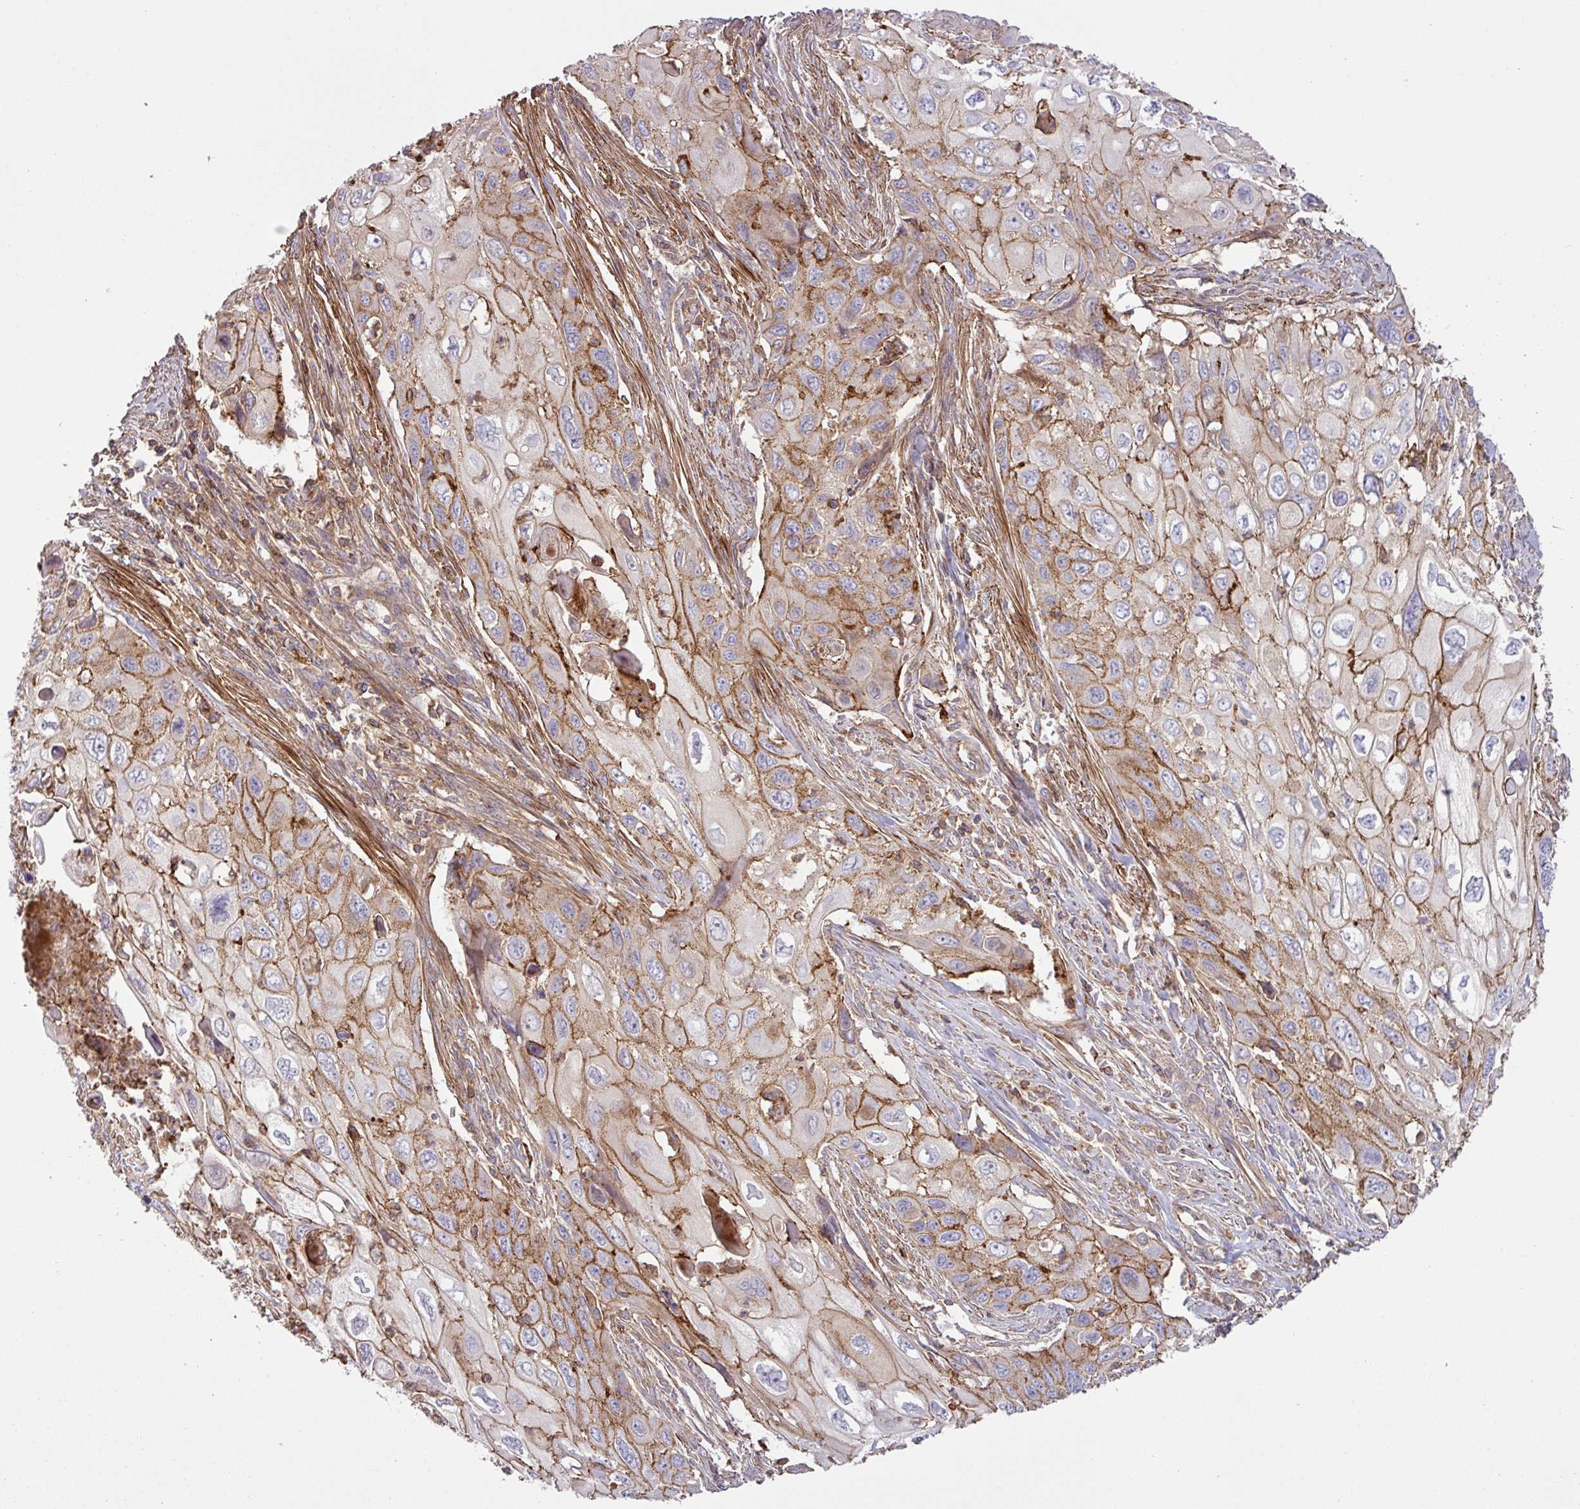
{"staining": {"intensity": "moderate", "quantity": "25%-75%", "location": "cytoplasmic/membranous"}, "tissue": "cervical cancer", "cell_type": "Tumor cells", "image_type": "cancer", "snomed": [{"axis": "morphology", "description": "Squamous cell carcinoma, NOS"}, {"axis": "topography", "description": "Cervix"}], "caption": "Immunohistochemistry photomicrograph of neoplastic tissue: human squamous cell carcinoma (cervical) stained using immunohistochemistry shows medium levels of moderate protein expression localized specifically in the cytoplasmic/membranous of tumor cells, appearing as a cytoplasmic/membranous brown color.", "gene": "RIC1", "patient": {"sex": "female", "age": 70}}